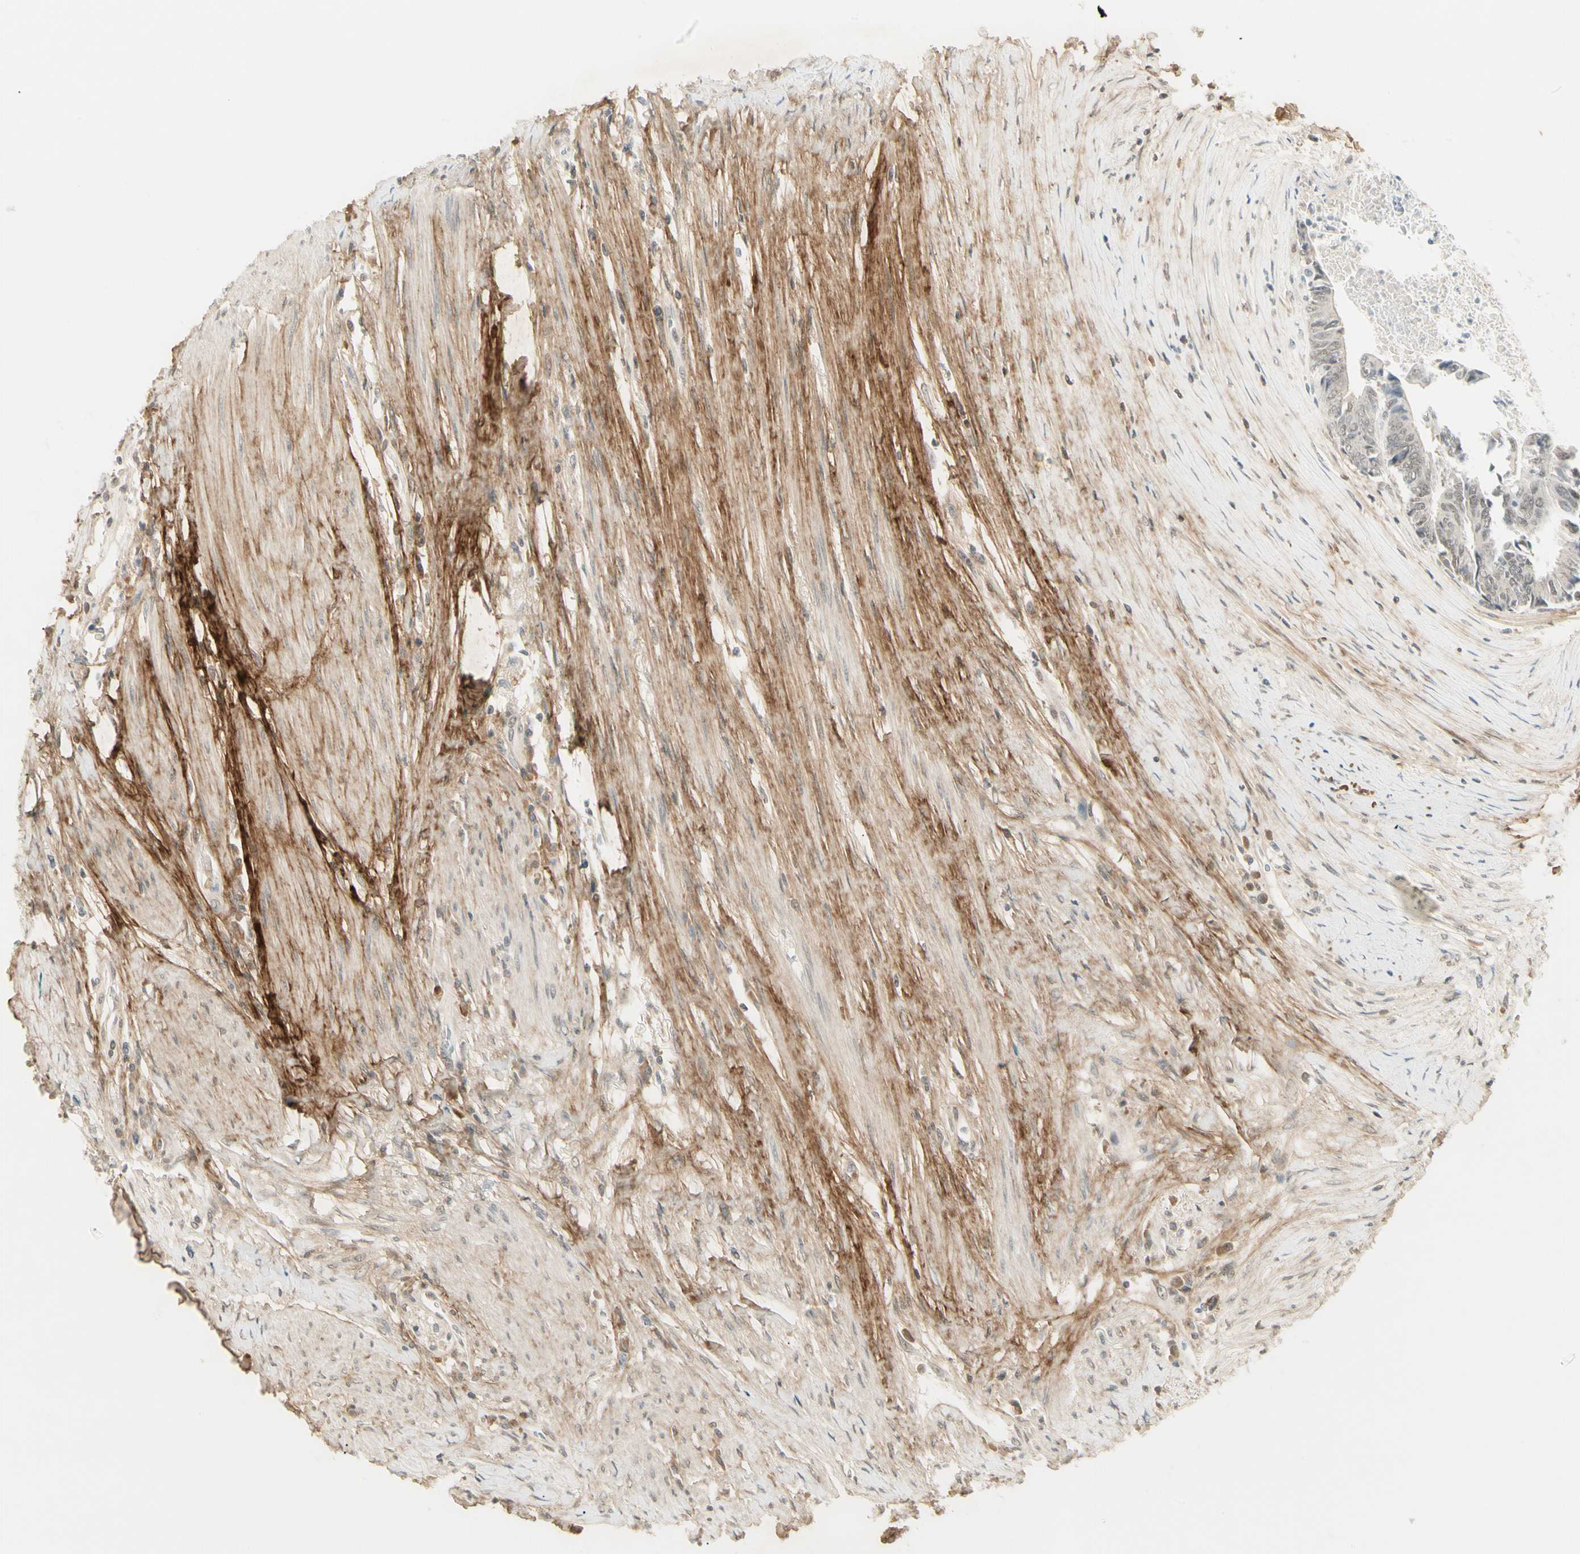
{"staining": {"intensity": "weak", "quantity": "25%-75%", "location": "nuclear"}, "tissue": "colorectal cancer", "cell_type": "Tumor cells", "image_type": "cancer", "snomed": [{"axis": "morphology", "description": "Adenocarcinoma, NOS"}, {"axis": "topography", "description": "Rectum"}], "caption": "This histopathology image reveals immunohistochemistry staining of colorectal adenocarcinoma, with low weak nuclear staining in approximately 25%-75% of tumor cells.", "gene": "ASPN", "patient": {"sex": "male", "age": 63}}